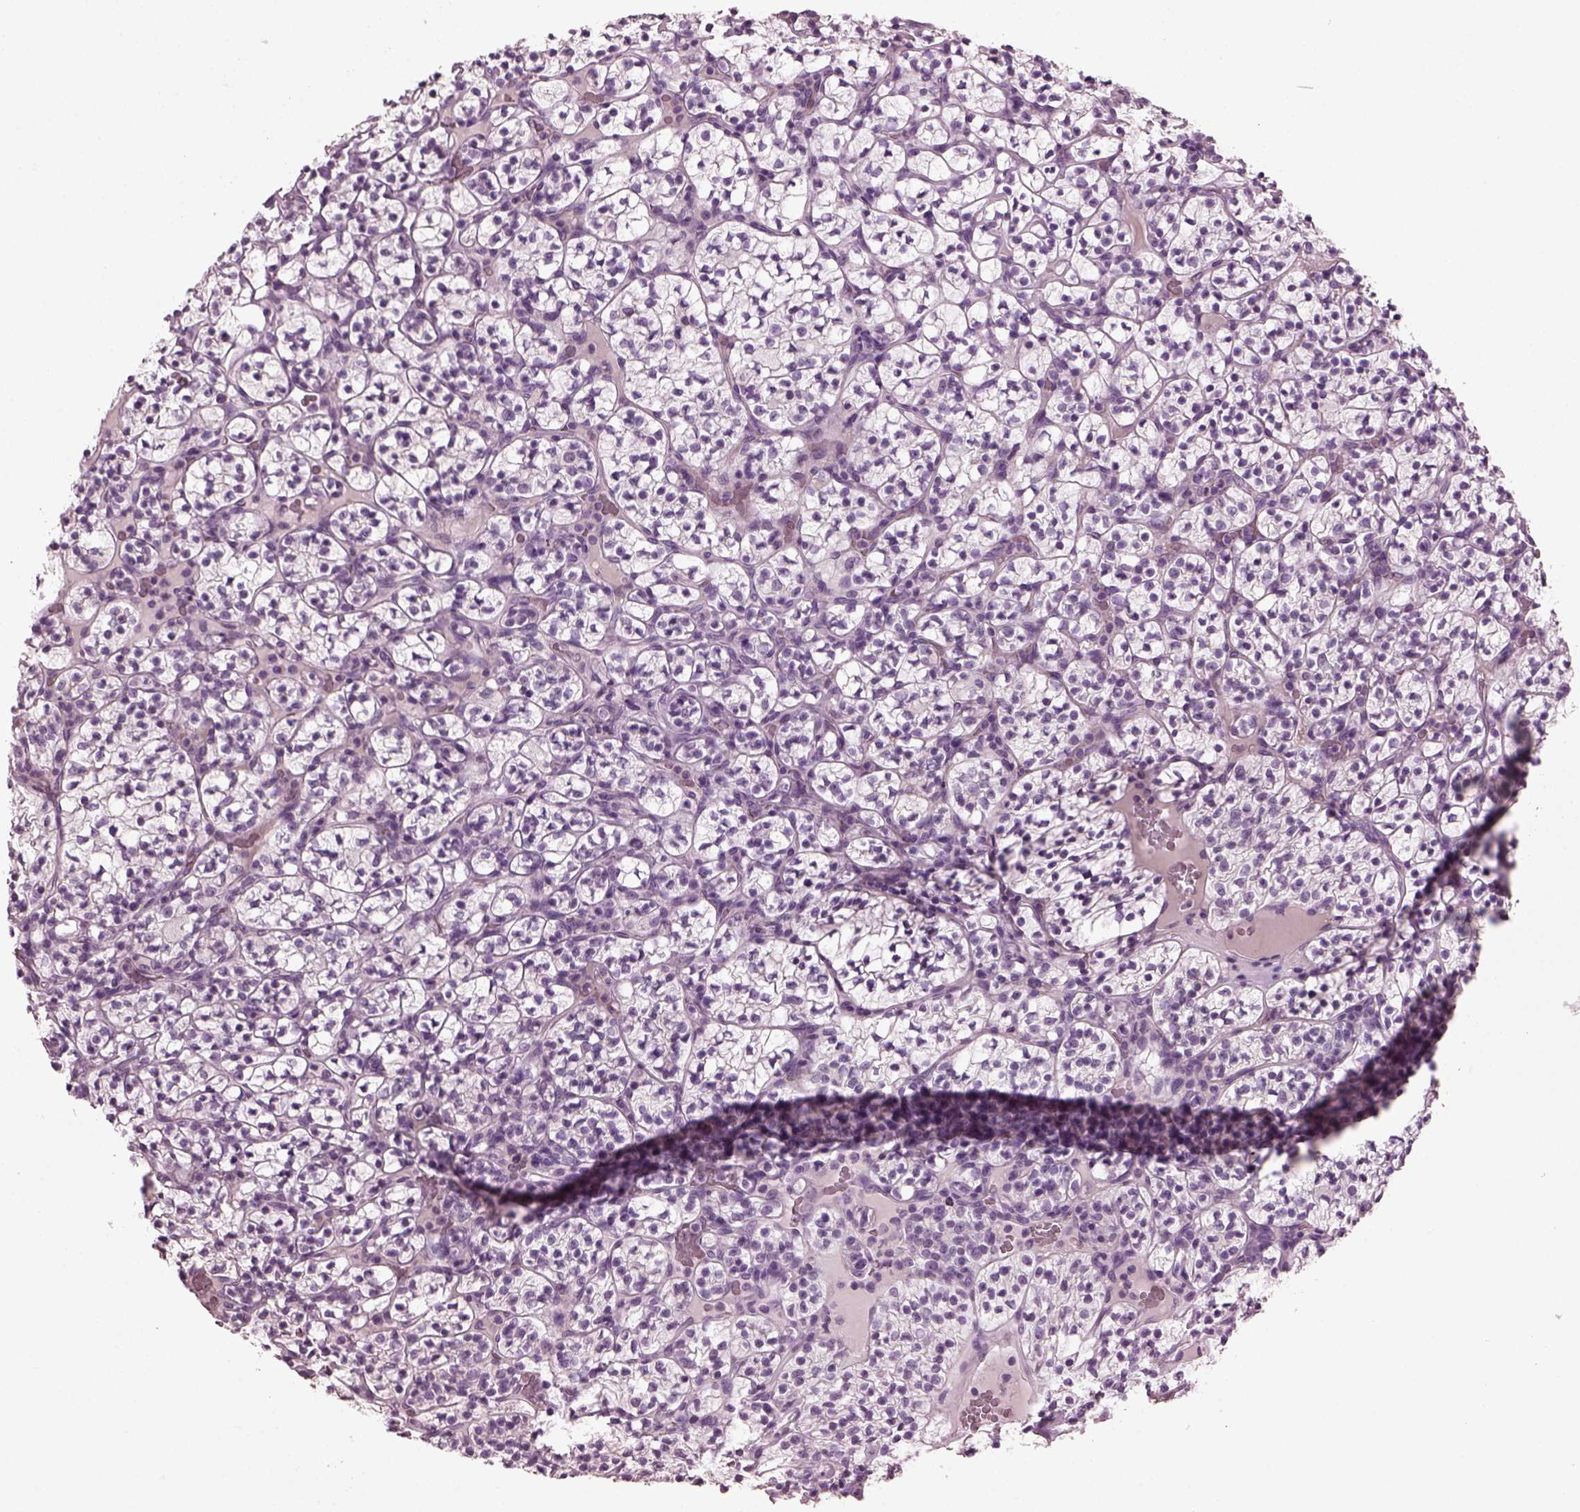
{"staining": {"intensity": "negative", "quantity": "none", "location": "none"}, "tissue": "renal cancer", "cell_type": "Tumor cells", "image_type": "cancer", "snomed": [{"axis": "morphology", "description": "Adenocarcinoma, NOS"}, {"axis": "topography", "description": "Kidney"}], "caption": "Immunohistochemical staining of renal adenocarcinoma exhibits no significant positivity in tumor cells.", "gene": "SLC6A17", "patient": {"sex": "female", "age": 89}}